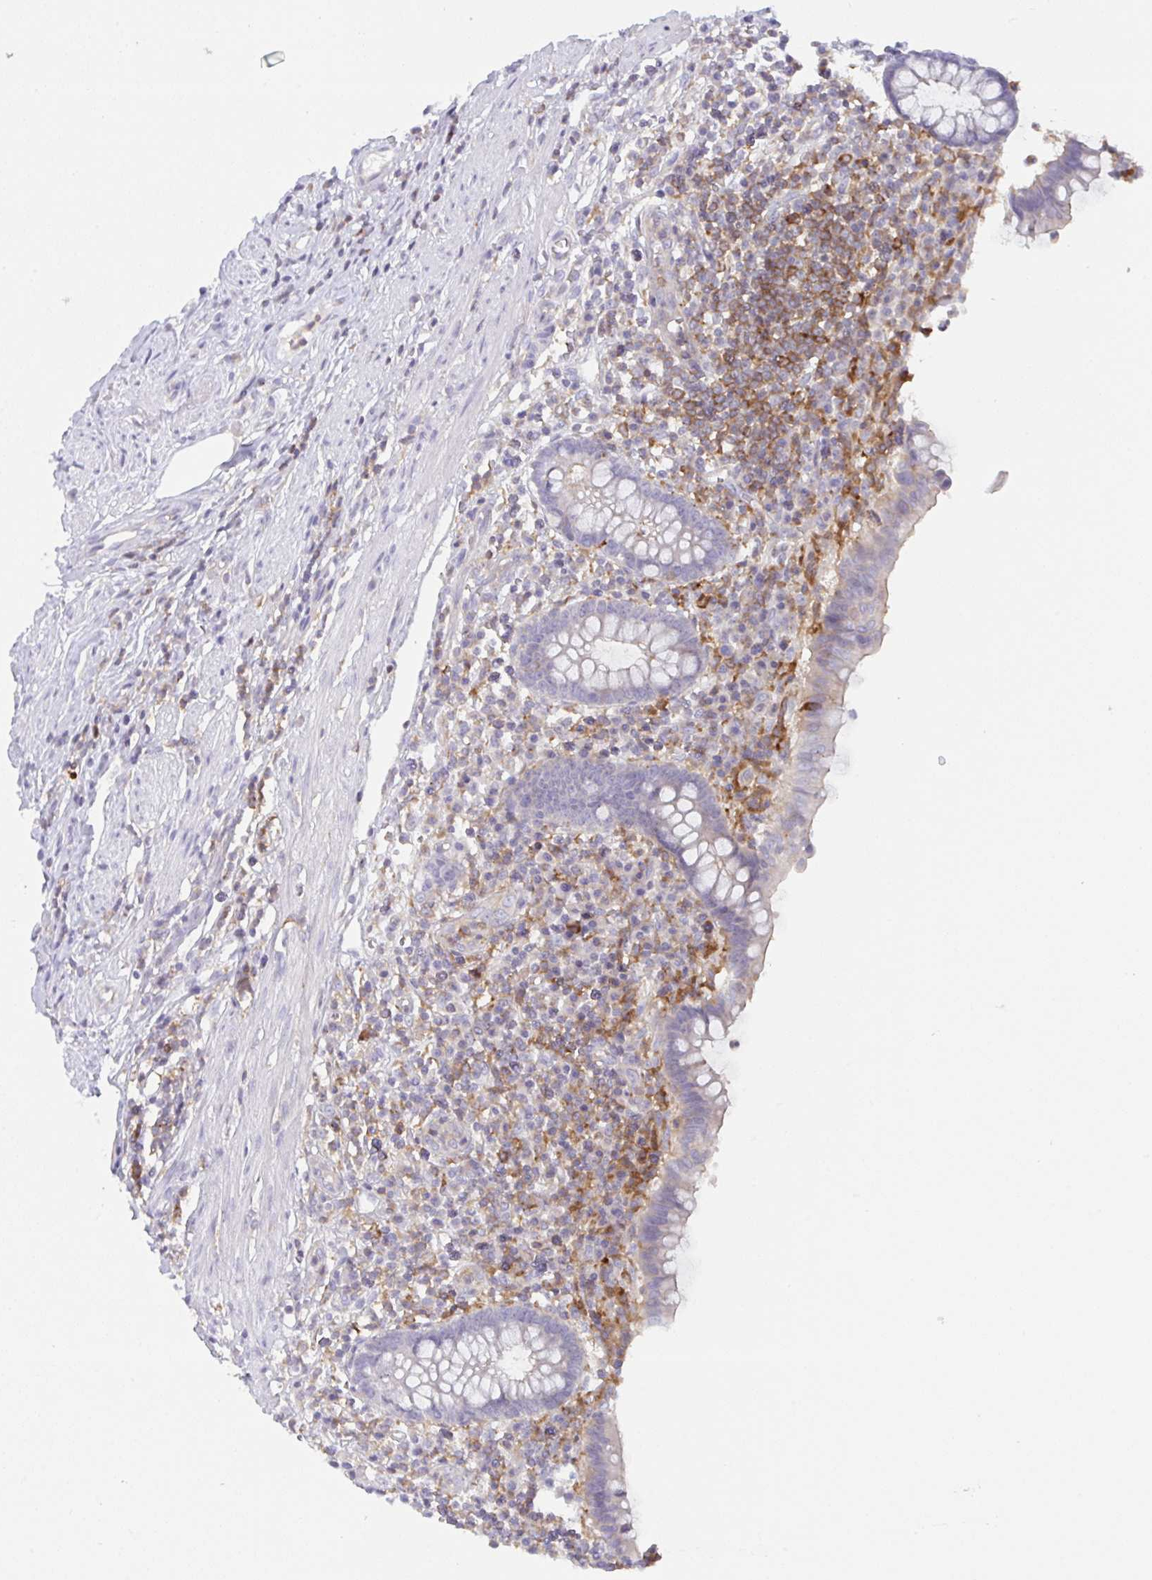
{"staining": {"intensity": "negative", "quantity": "none", "location": "none"}, "tissue": "appendix", "cell_type": "Glandular cells", "image_type": "normal", "snomed": [{"axis": "morphology", "description": "Normal tissue, NOS"}, {"axis": "topography", "description": "Appendix"}], "caption": "Unremarkable appendix was stained to show a protein in brown. There is no significant expression in glandular cells.", "gene": "DISP2", "patient": {"sex": "female", "age": 56}}